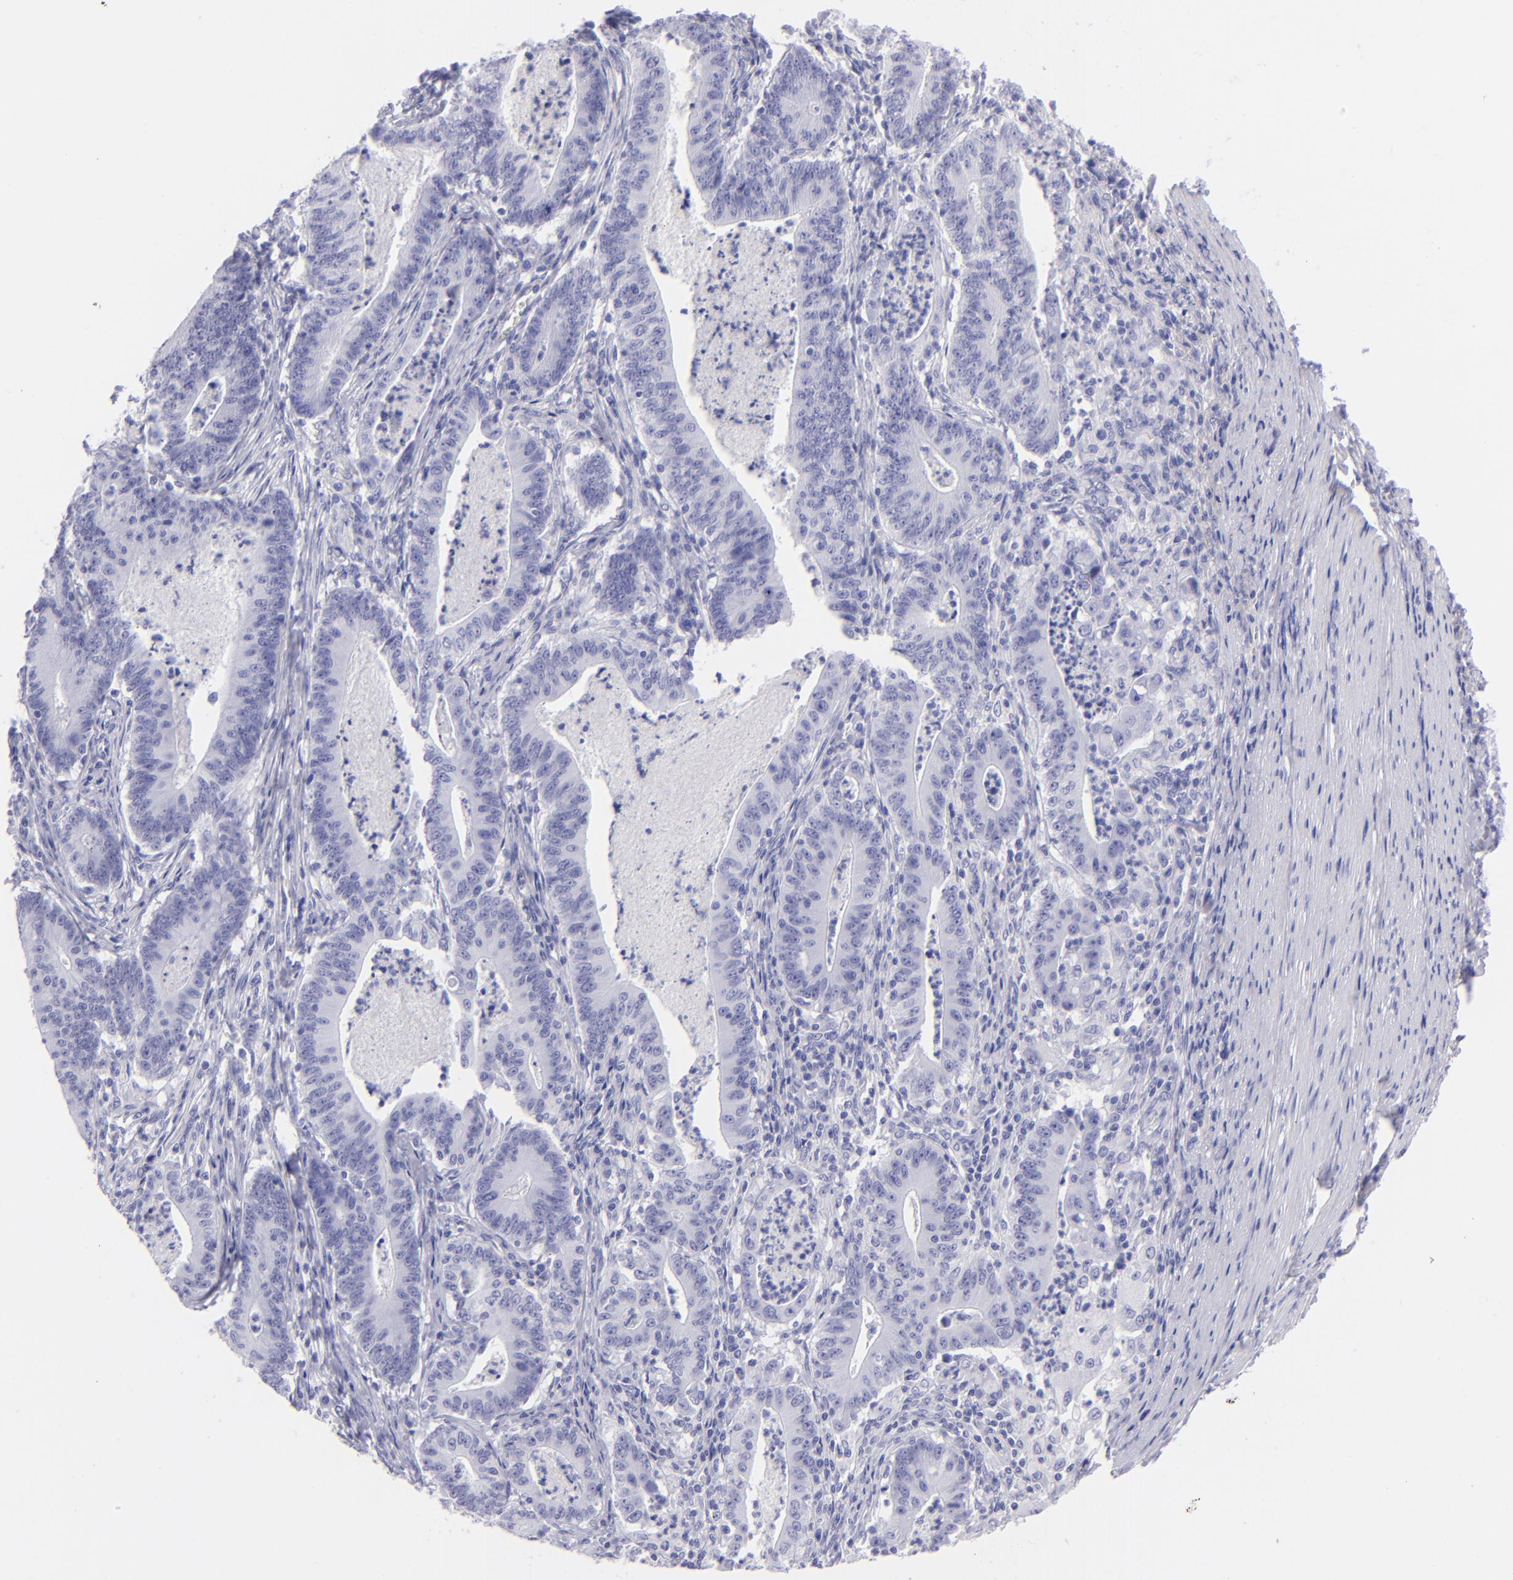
{"staining": {"intensity": "negative", "quantity": "none", "location": "none"}, "tissue": "stomach cancer", "cell_type": "Tumor cells", "image_type": "cancer", "snomed": [{"axis": "morphology", "description": "Adenocarcinoma, NOS"}, {"axis": "topography", "description": "Stomach, lower"}], "caption": "A histopathology image of human stomach adenocarcinoma is negative for staining in tumor cells.", "gene": "SLC1A3", "patient": {"sex": "female", "age": 86}}